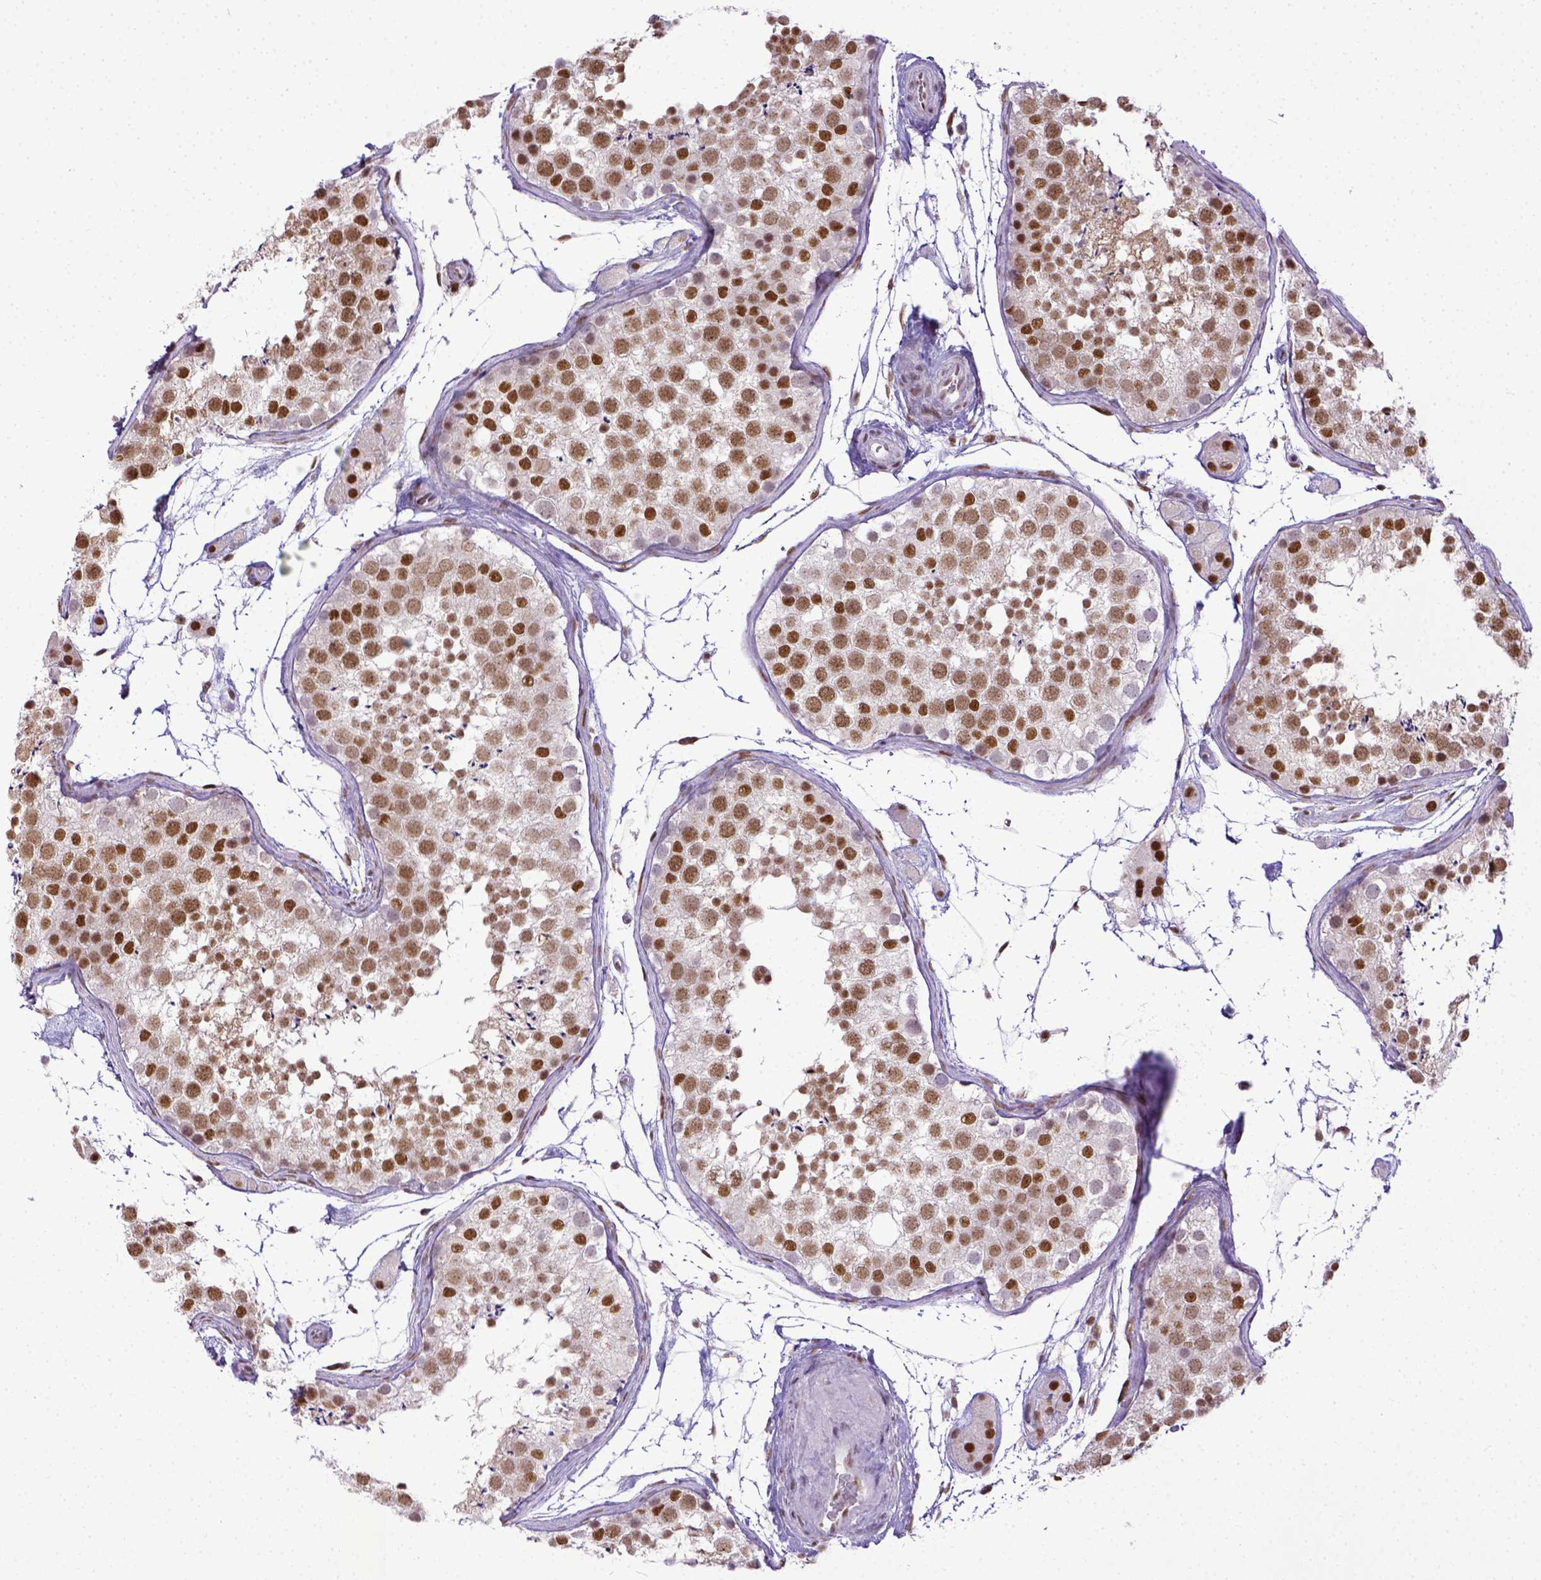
{"staining": {"intensity": "moderate", "quantity": ">75%", "location": "nuclear"}, "tissue": "testis", "cell_type": "Cells in seminiferous ducts", "image_type": "normal", "snomed": [{"axis": "morphology", "description": "Normal tissue, NOS"}, {"axis": "topography", "description": "Testis"}], "caption": "Immunohistochemistry (IHC) photomicrograph of normal testis stained for a protein (brown), which reveals medium levels of moderate nuclear expression in about >75% of cells in seminiferous ducts.", "gene": "ERCC1", "patient": {"sex": "male", "age": 41}}